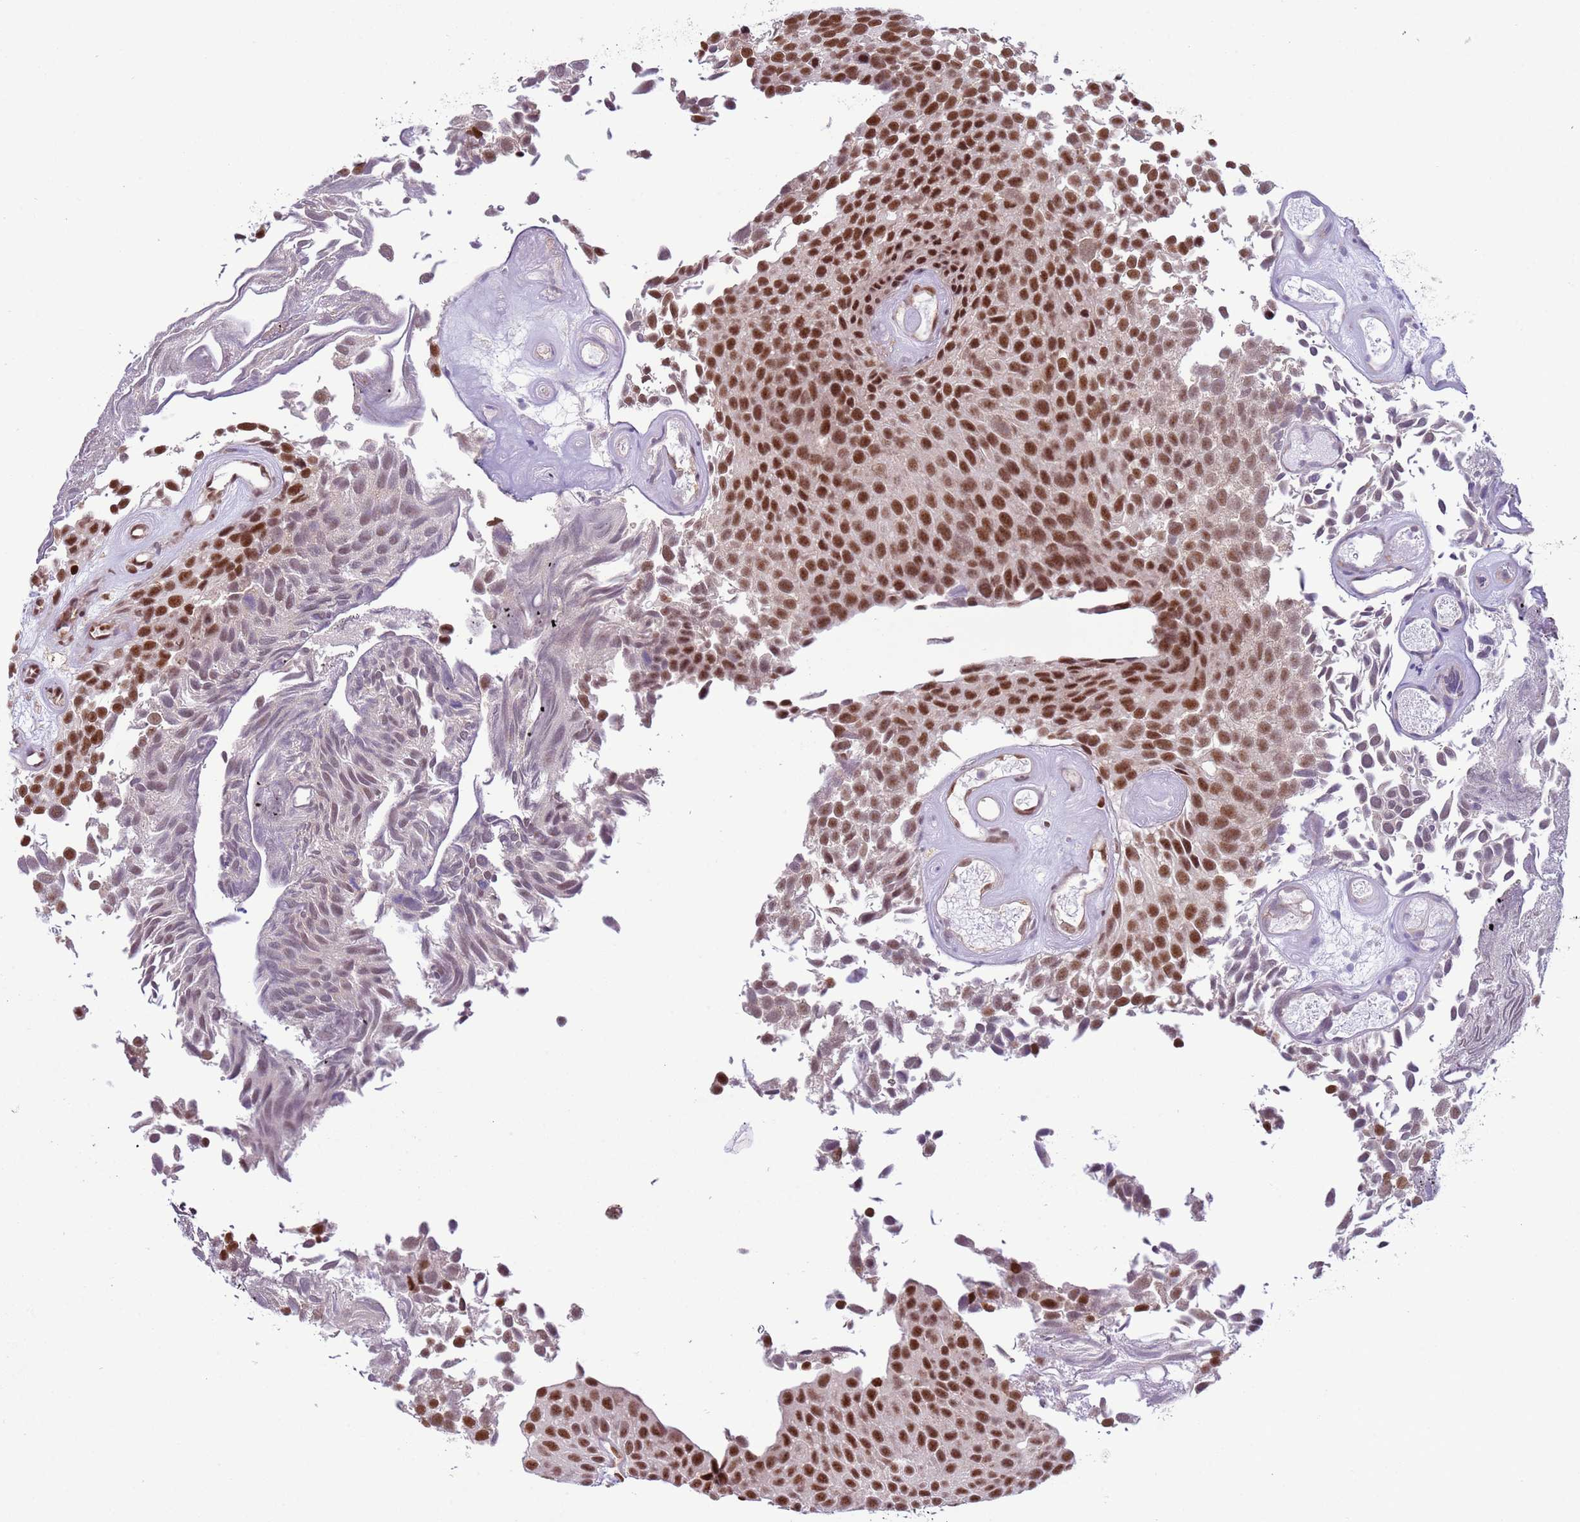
{"staining": {"intensity": "strong", "quantity": ">75%", "location": "nuclear"}, "tissue": "urothelial cancer", "cell_type": "Tumor cells", "image_type": "cancer", "snomed": [{"axis": "morphology", "description": "Urothelial carcinoma, Low grade"}, {"axis": "topography", "description": "Urinary bladder"}], "caption": "The photomicrograph shows staining of urothelial cancer, revealing strong nuclear protein staining (brown color) within tumor cells.", "gene": "PRPF6", "patient": {"sex": "male", "age": 89}}